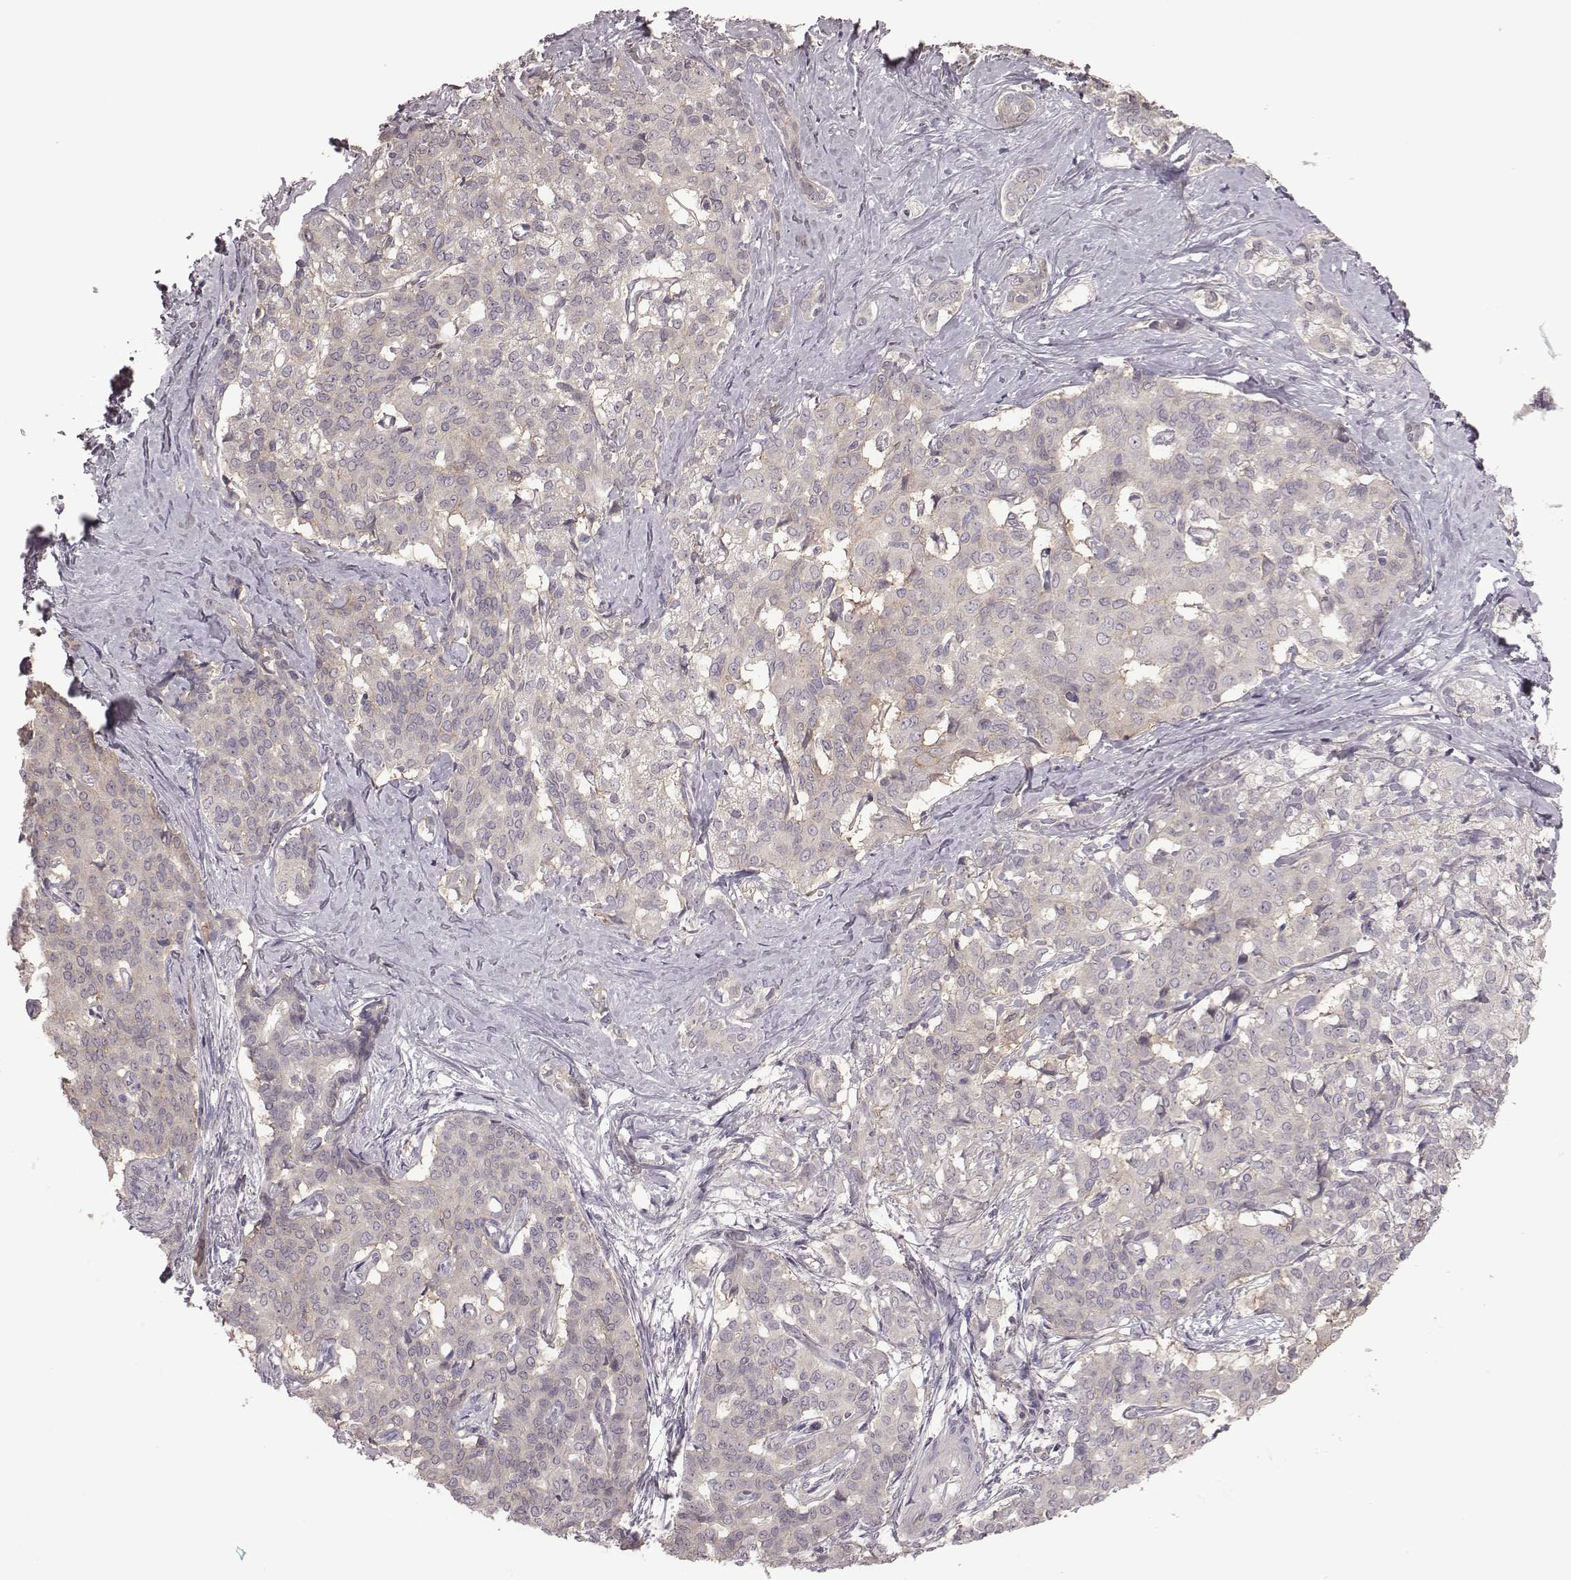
{"staining": {"intensity": "weak", "quantity": ">75%", "location": "cytoplasmic/membranous"}, "tissue": "liver cancer", "cell_type": "Tumor cells", "image_type": "cancer", "snomed": [{"axis": "morphology", "description": "Cholangiocarcinoma"}, {"axis": "topography", "description": "Liver"}], "caption": "Cholangiocarcinoma (liver) was stained to show a protein in brown. There is low levels of weak cytoplasmic/membranous expression in about >75% of tumor cells. (brown staining indicates protein expression, while blue staining denotes nuclei).", "gene": "BICDL1", "patient": {"sex": "female", "age": 47}}